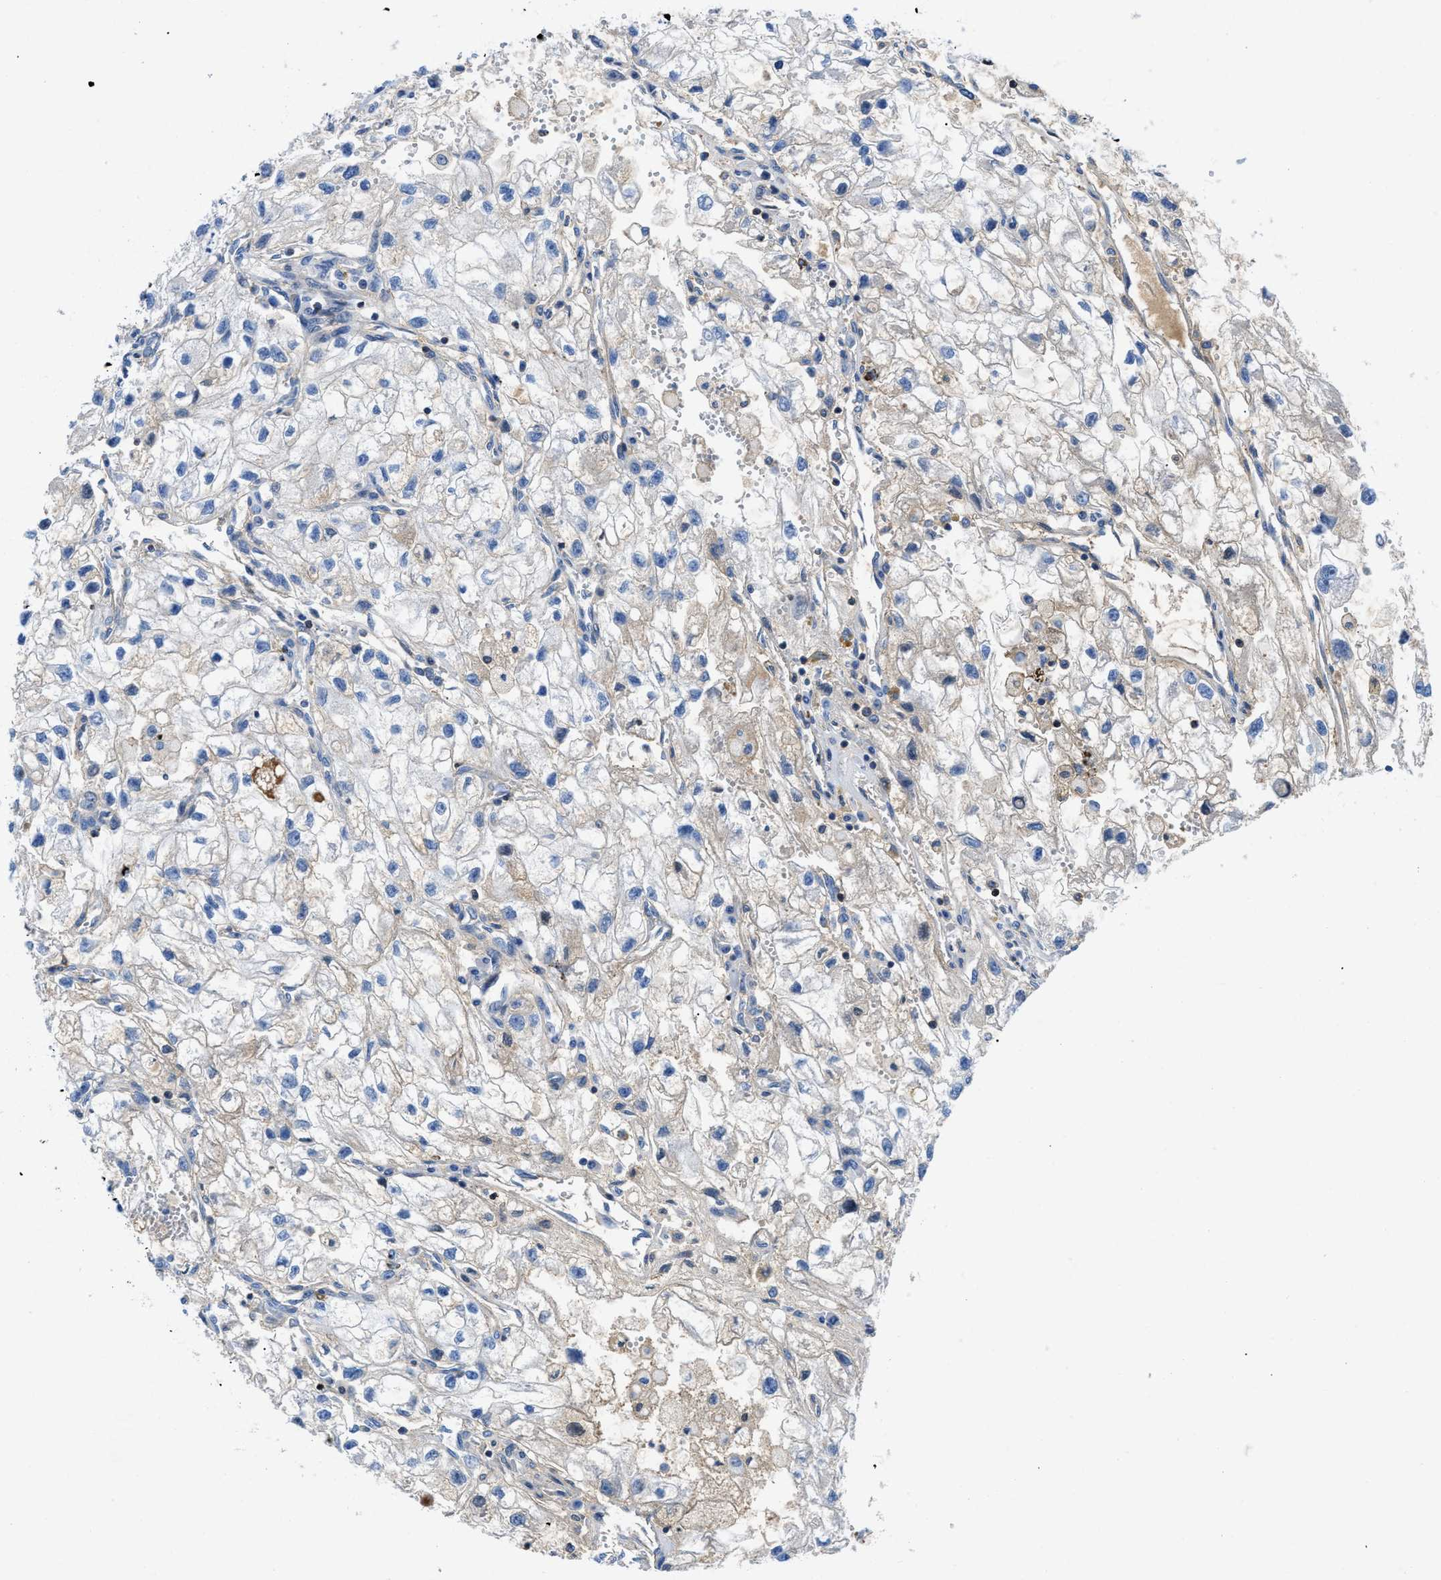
{"staining": {"intensity": "negative", "quantity": "none", "location": "none"}, "tissue": "renal cancer", "cell_type": "Tumor cells", "image_type": "cancer", "snomed": [{"axis": "morphology", "description": "Adenocarcinoma, NOS"}, {"axis": "topography", "description": "Kidney"}], "caption": "Immunohistochemistry histopathology image of human adenocarcinoma (renal) stained for a protein (brown), which reveals no expression in tumor cells.", "gene": "ATP6V0D1", "patient": {"sex": "female", "age": 70}}